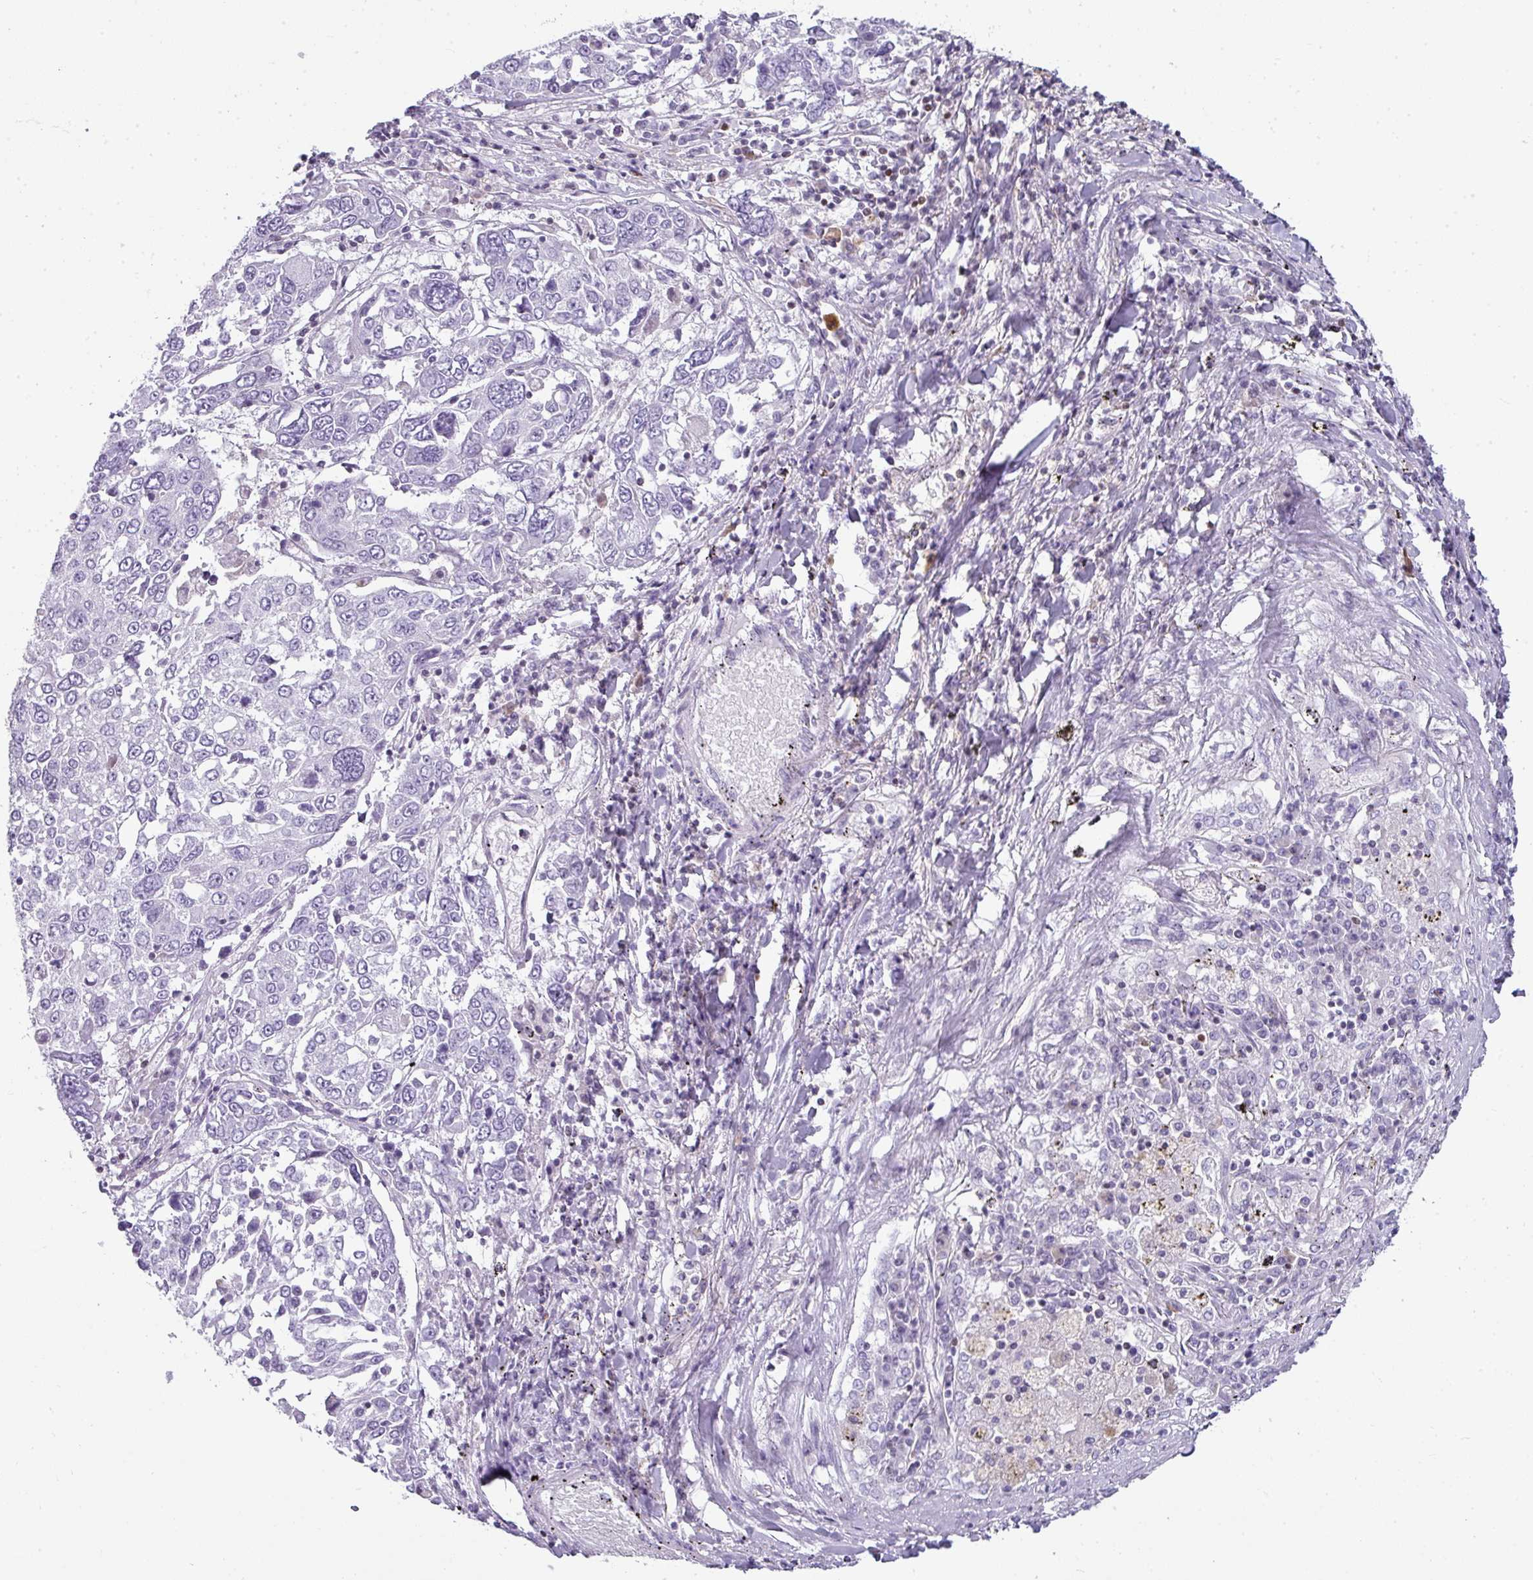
{"staining": {"intensity": "negative", "quantity": "none", "location": "none"}, "tissue": "lung cancer", "cell_type": "Tumor cells", "image_type": "cancer", "snomed": [{"axis": "morphology", "description": "Squamous cell carcinoma, NOS"}, {"axis": "topography", "description": "Lung"}], "caption": "Image shows no protein expression in tumor cells of lung cancer tissue.", "gene": "STAT5A", "patient": {"sex": "male", "age": 65}}